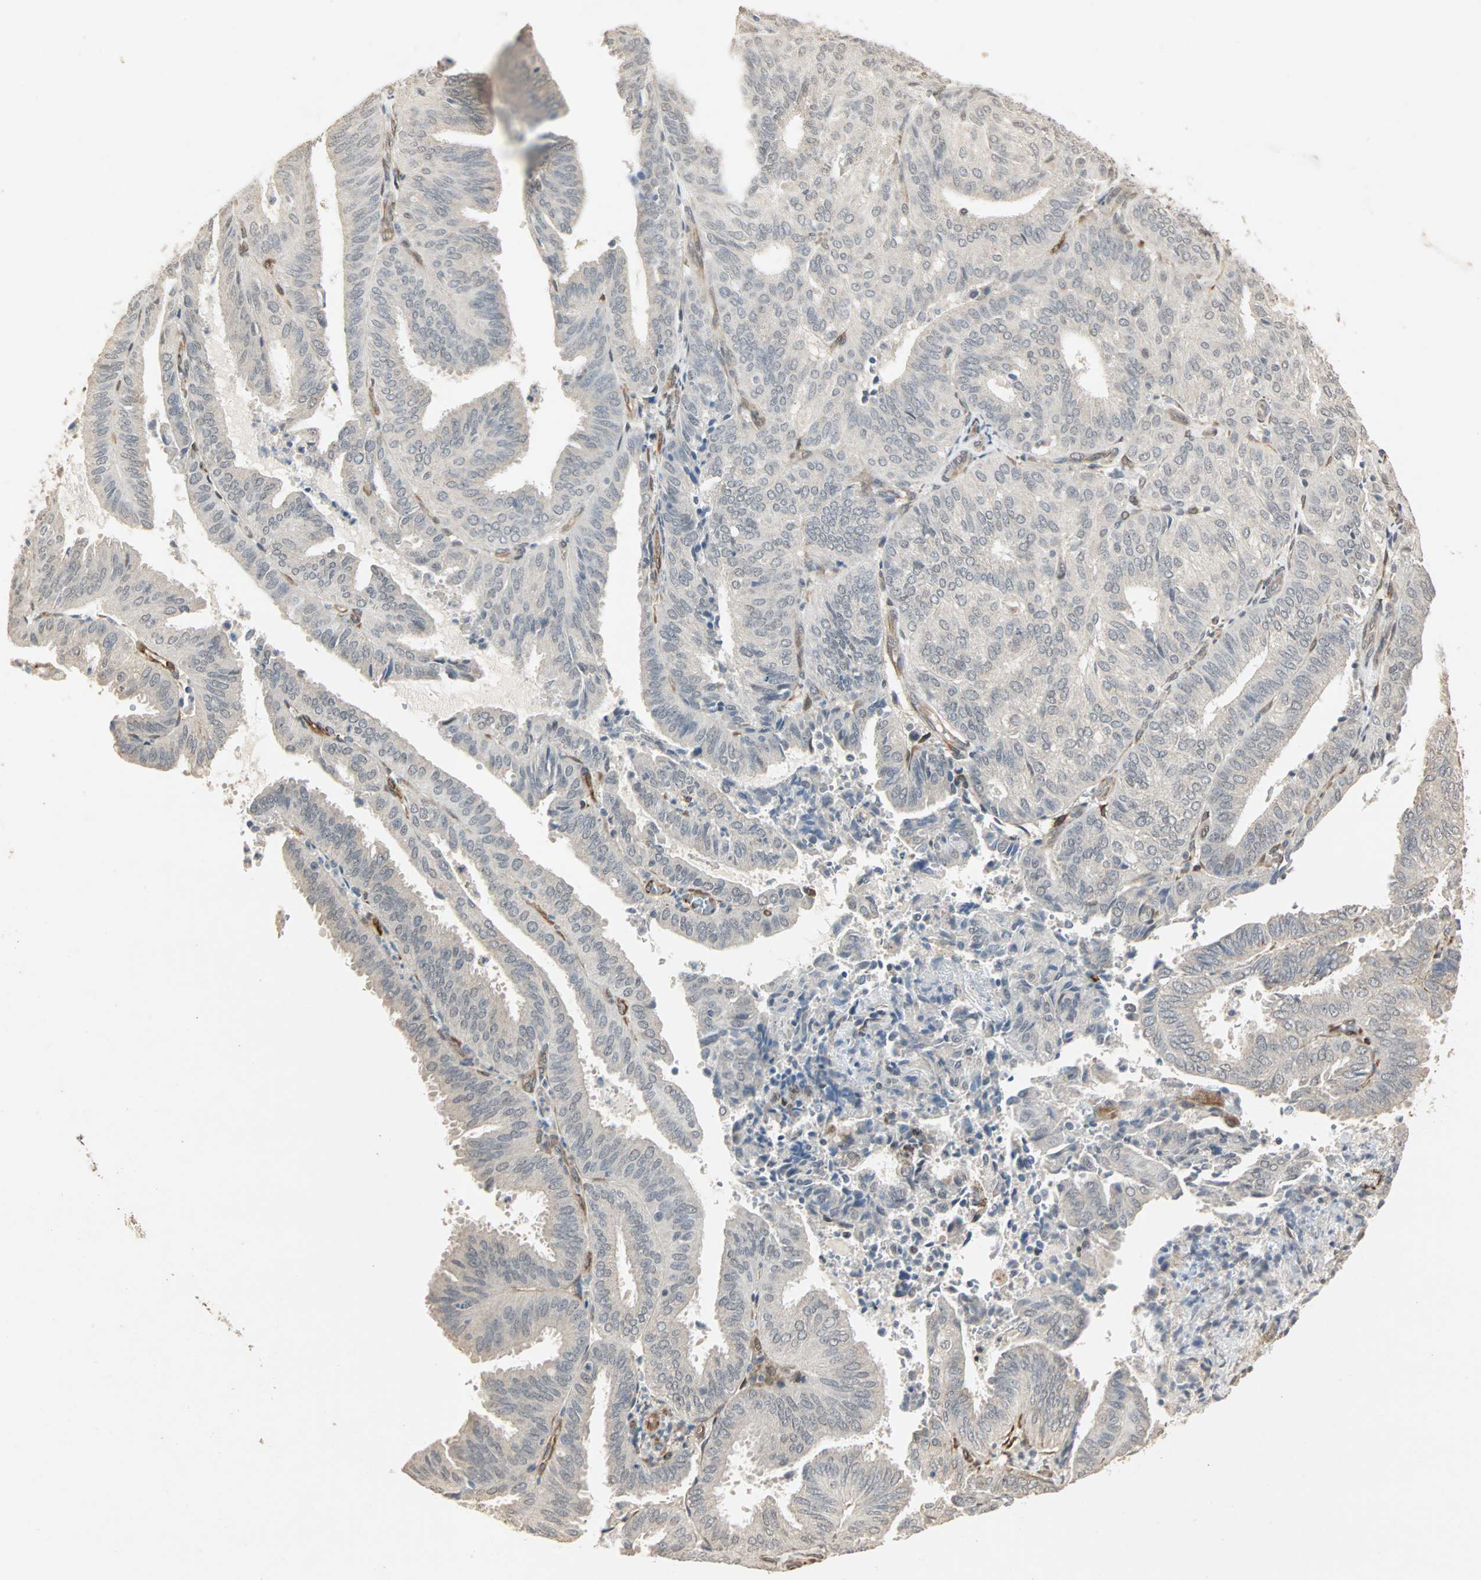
{"staining": {"intensity": "negative", "quantity": "none", "location": "none"}, "tissue": "endometrial cancer", "cell_type": "Tumor cells", "image_type": "cancer", "snomed": [{"axis": "morphology", "description": "Adenocarcinoma, NOS"}, {"axis": "topography", "description": "Uterus"}], "caption": "Image shows no protein expression in tumor cells of endometrial cancer (adenocarcinoma) tissue.", "gene": "TRPV4", "patient": {"sex": "female", "age": 60}}